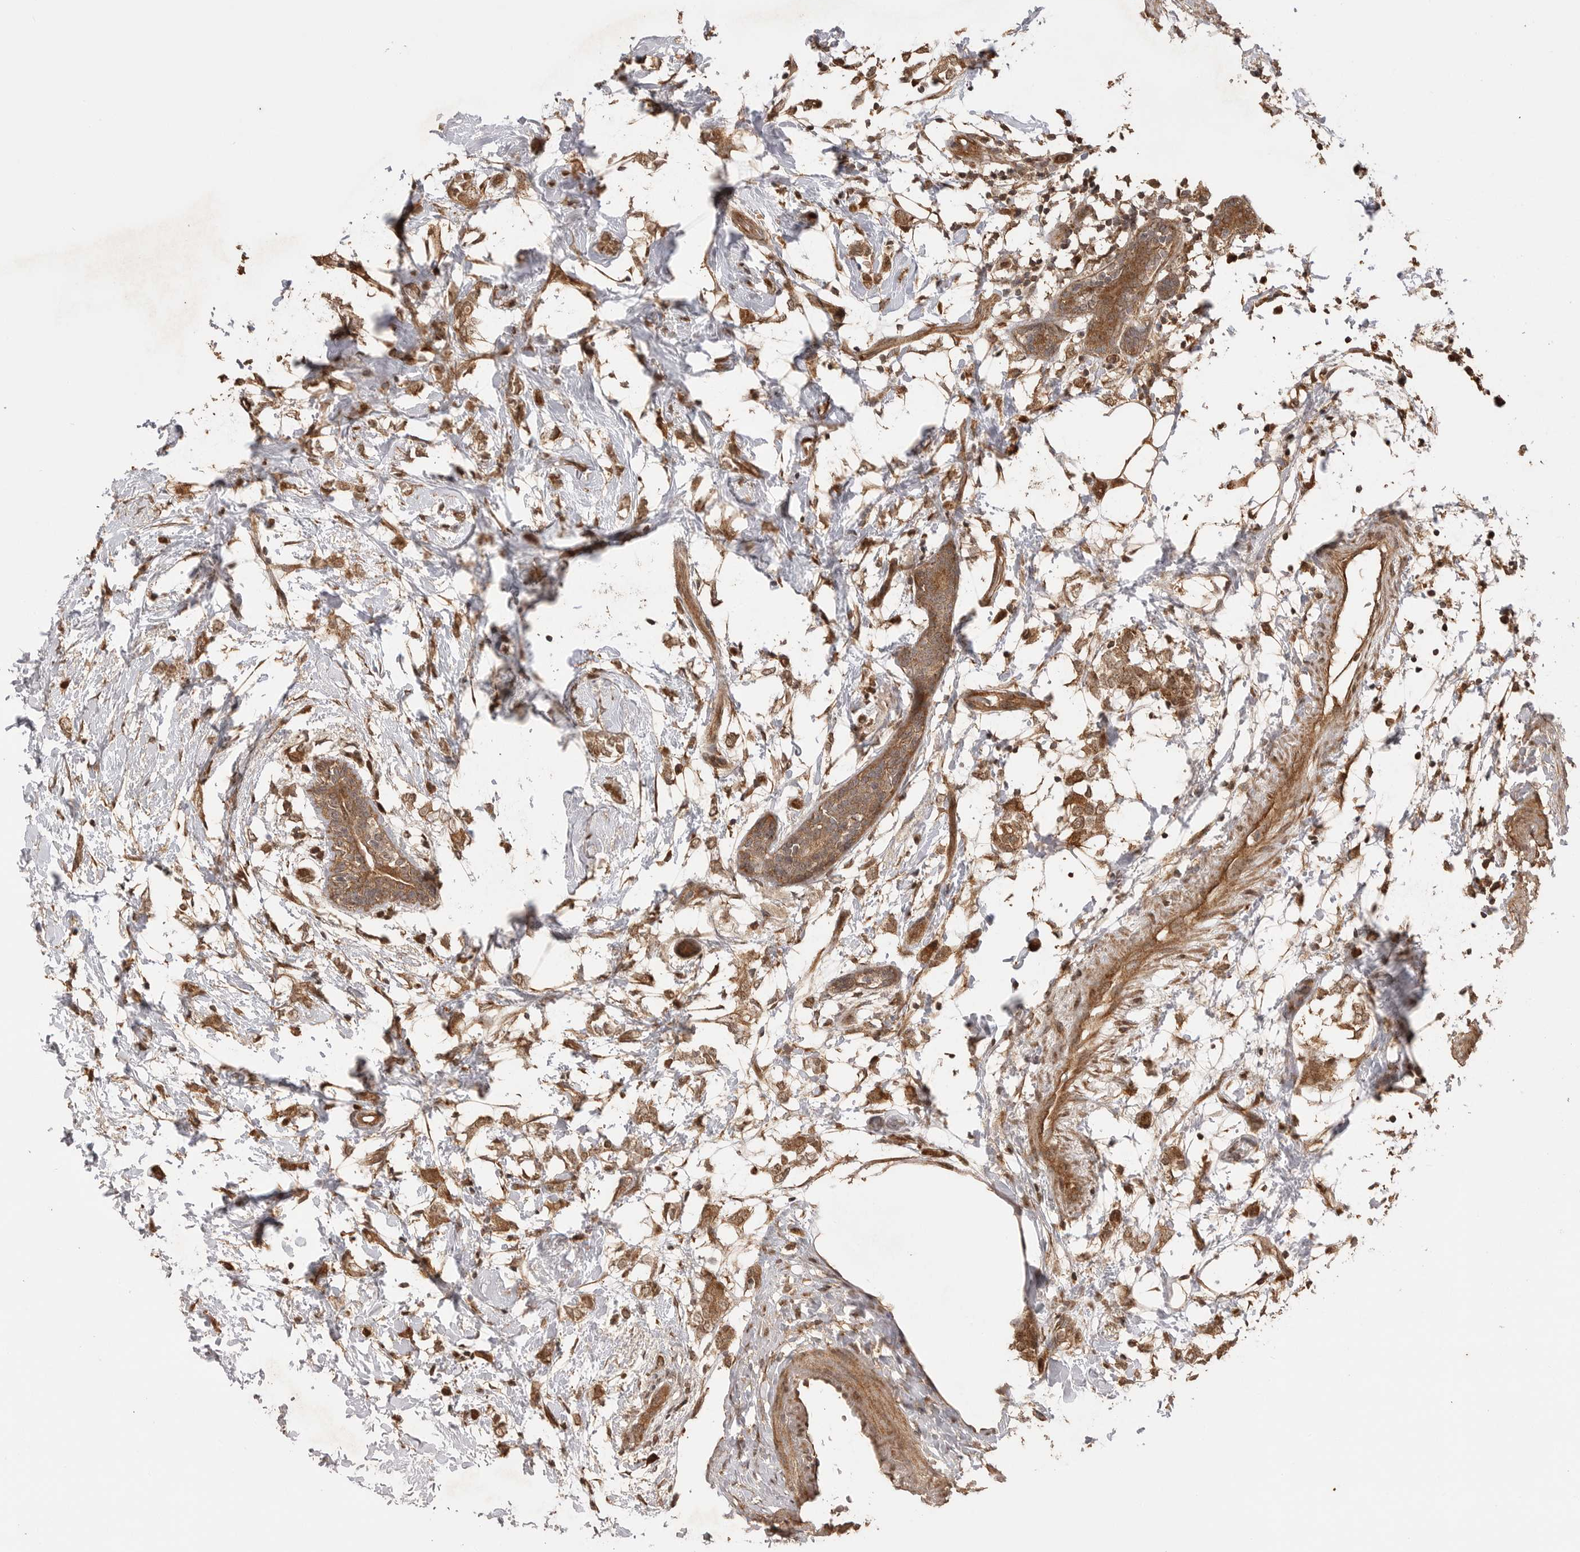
{"staining": {"intensity": "moderate", "quantity": ">75%", "location": "cytoplasmic/membranous"}, "tissue": "breast cancer", "cell_type": "Tumor cells", "image_type": "cancer", "snomed": [{"axis": "morphology", "description": "Normal tissue, NOS"}, {"axis": "morphology", "description": "Lobular carcinoma"}, {"axis": "topography", "description": "Breast"}], "caption": "A high-resolution histopathology image shows immunohistochemistry staining of breast cancer (lobular carcinoma), which exhibits moderate cytoplasmic/membranous staining in approximately >75% of tumor cells.", "gene": "BOC", "patient": {"sex": "female", "age": 47}}